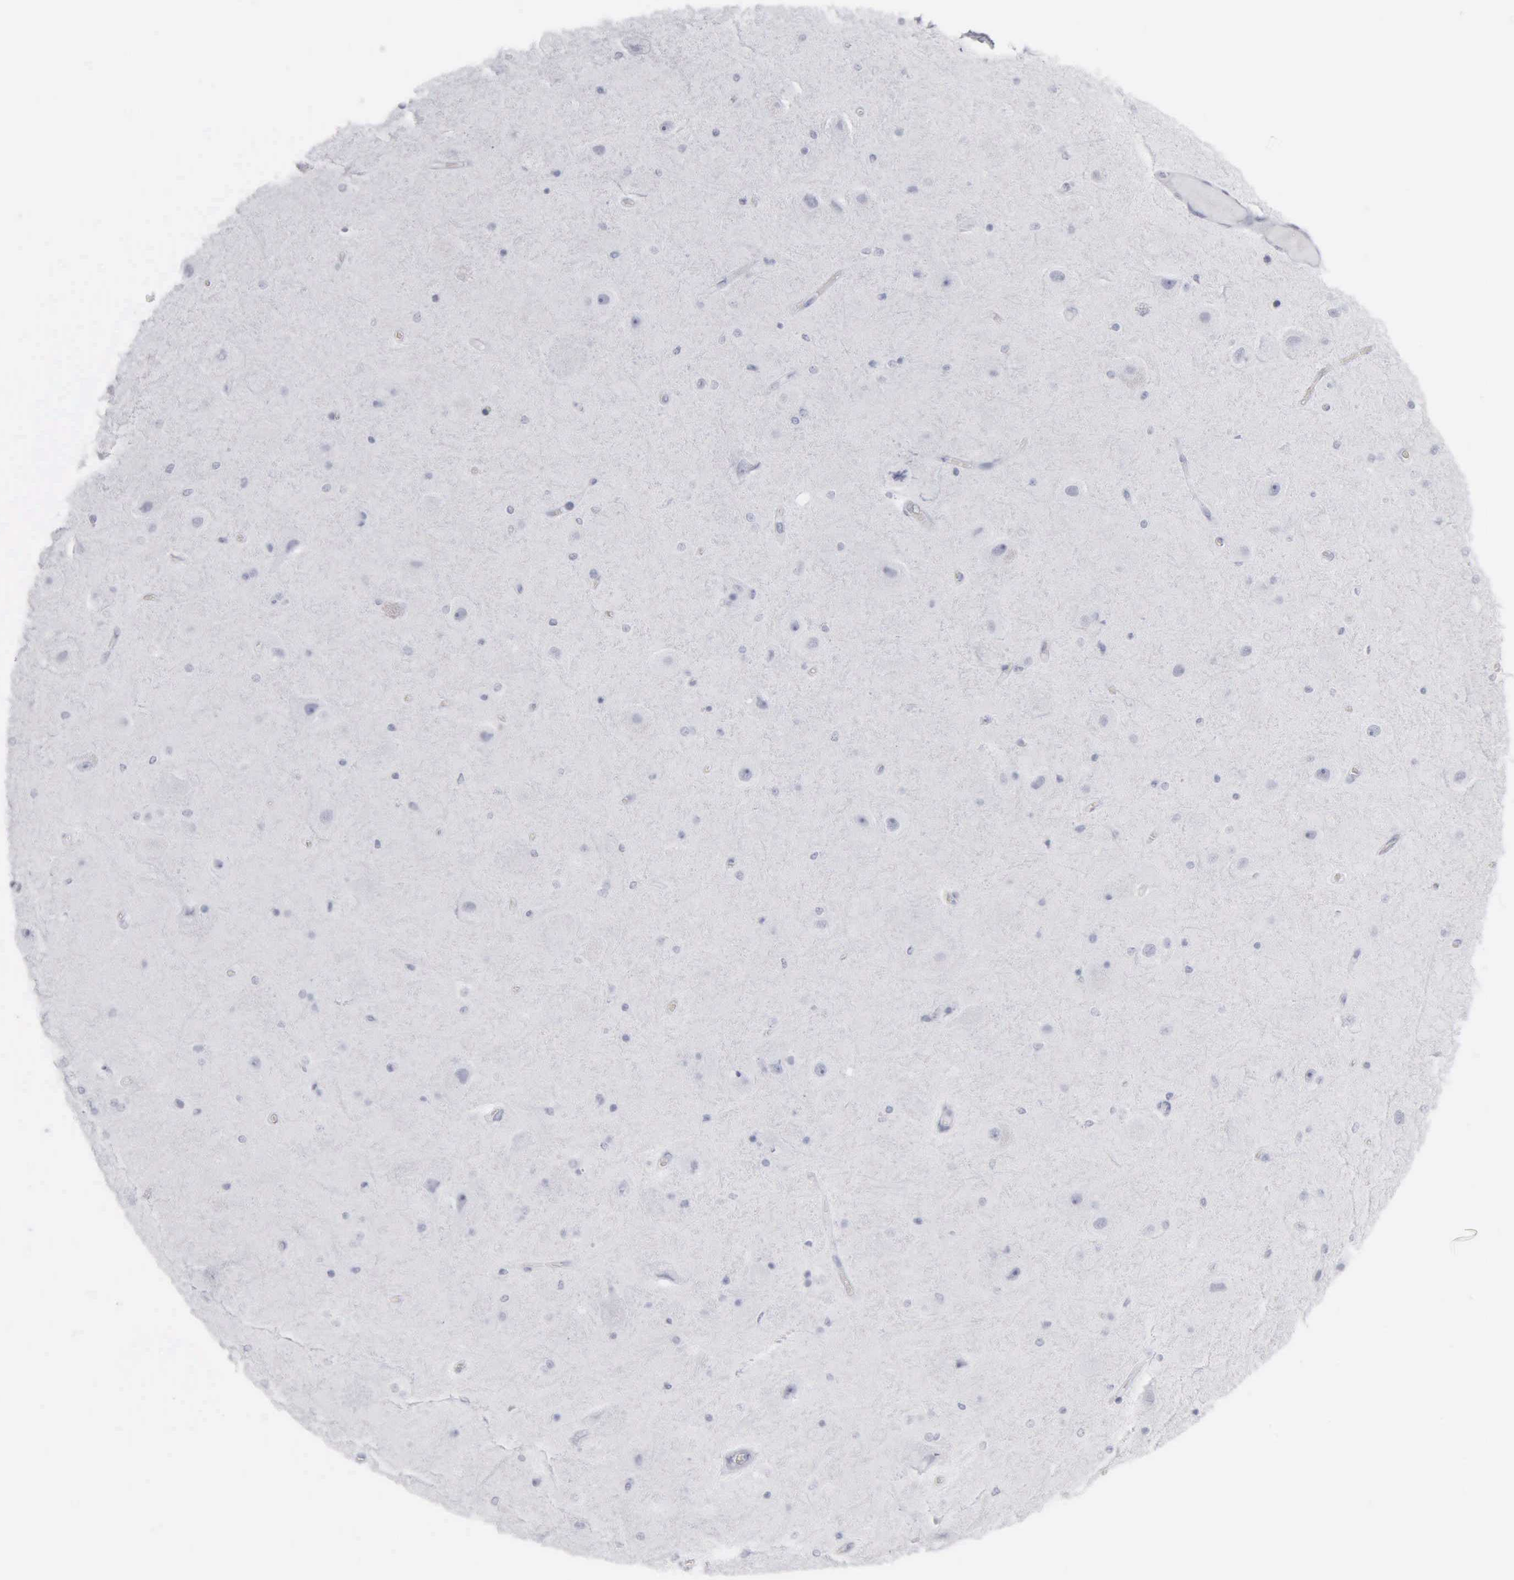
{"staining": {"intensity": "negative", "quantity": "none", "location": "none"}, "tissue": "hippocampus", "cell_type": "Glial cells", "image_type": "normal", "snomed": [{"axis": "morphology", "description": "Normal tissue, NOS"}, {"axis": "topography", "description": "Hippocampus"}], "caption": "DAB immunohistochemical staining of benign human hippocampus exhibits no significant positivity in glial cells. (Brightfield microscopy of DAB immunohistochemistry at high magnification).", "gene": "KRT20", "patient": {"sex": "female", "age": 54}}